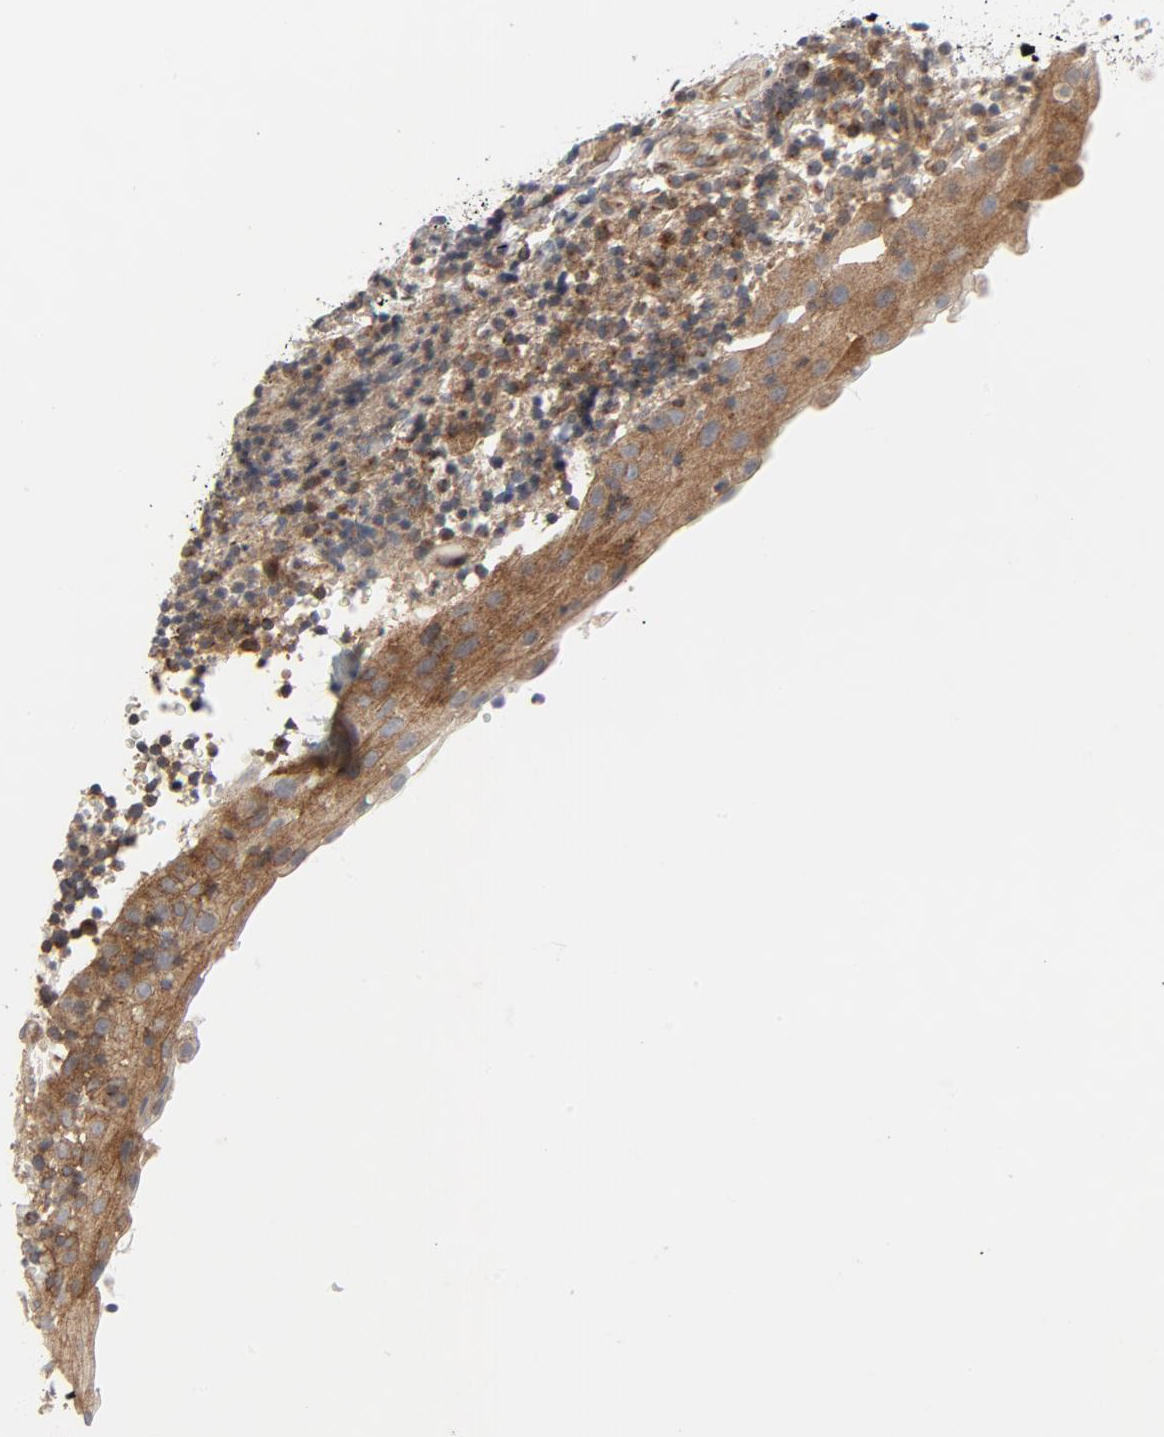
{"staining": {"intensity": "moderate", "quantity": ">75%", "location": "cytoplasmic/membranous"}, "tissue": "tonsil", "cell_type": "Germinal center cells", "image_type": "normal", "snomed": [{"axis": "morphology", "description": "Normal tissue, NOS"}, {"axis": "topography", "description": "Tonsil"}], "caption": "High-power microscopy captured an IHC photomicrograph of normal tonsil, revealing moderate cytoplasmic/membranous expression in about >75% of germinal center cells. The staining is performed using DAB brown chromogen to label protein expression. The nuclei are counter-stained blue using hematoxylin.", "gene": "TSG101", "patient": {"sex": "female", "age": 40}}